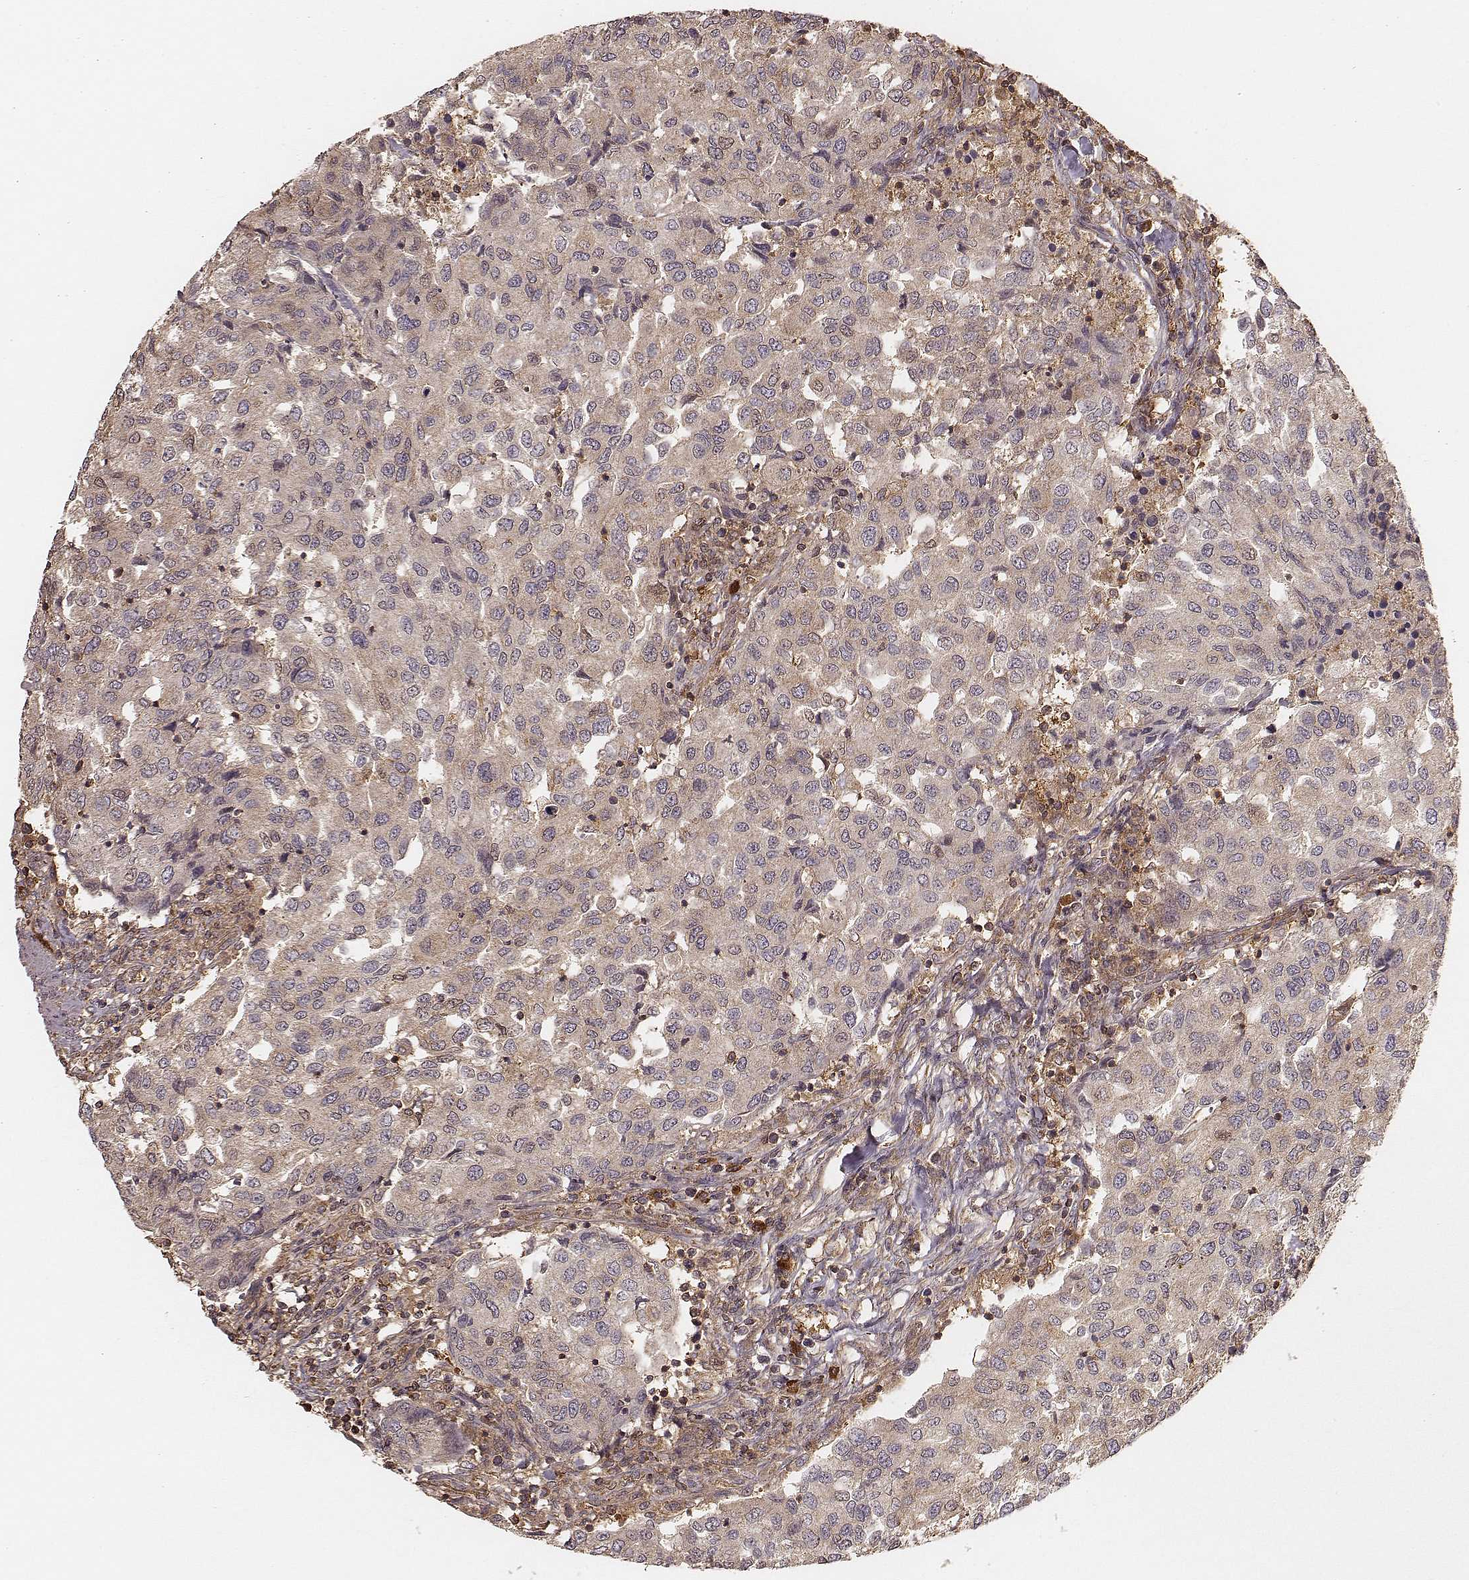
{"staining": {"intensity": "weak", "quantity": ">75%", "location": "cytoplasmic/membranous"}, "tissue": "urothelial cancer", "cell_type": "Tumor cells", "image_type": "cancer", "snomed": [{"axis": "morphology", "description": "Urothelial carcinoma, High grade"}, {"axis": "topography", "description": "Urinary bladder"}], "caption": "A high-resolution image shows immunohistochemistry staining of urothelial cancer, which exhibits weak cytoplasmic/membranous expression in about >75% of tumor cells.", "gene": "CARS1", "patient": {"sex": "female", "age": 78}}